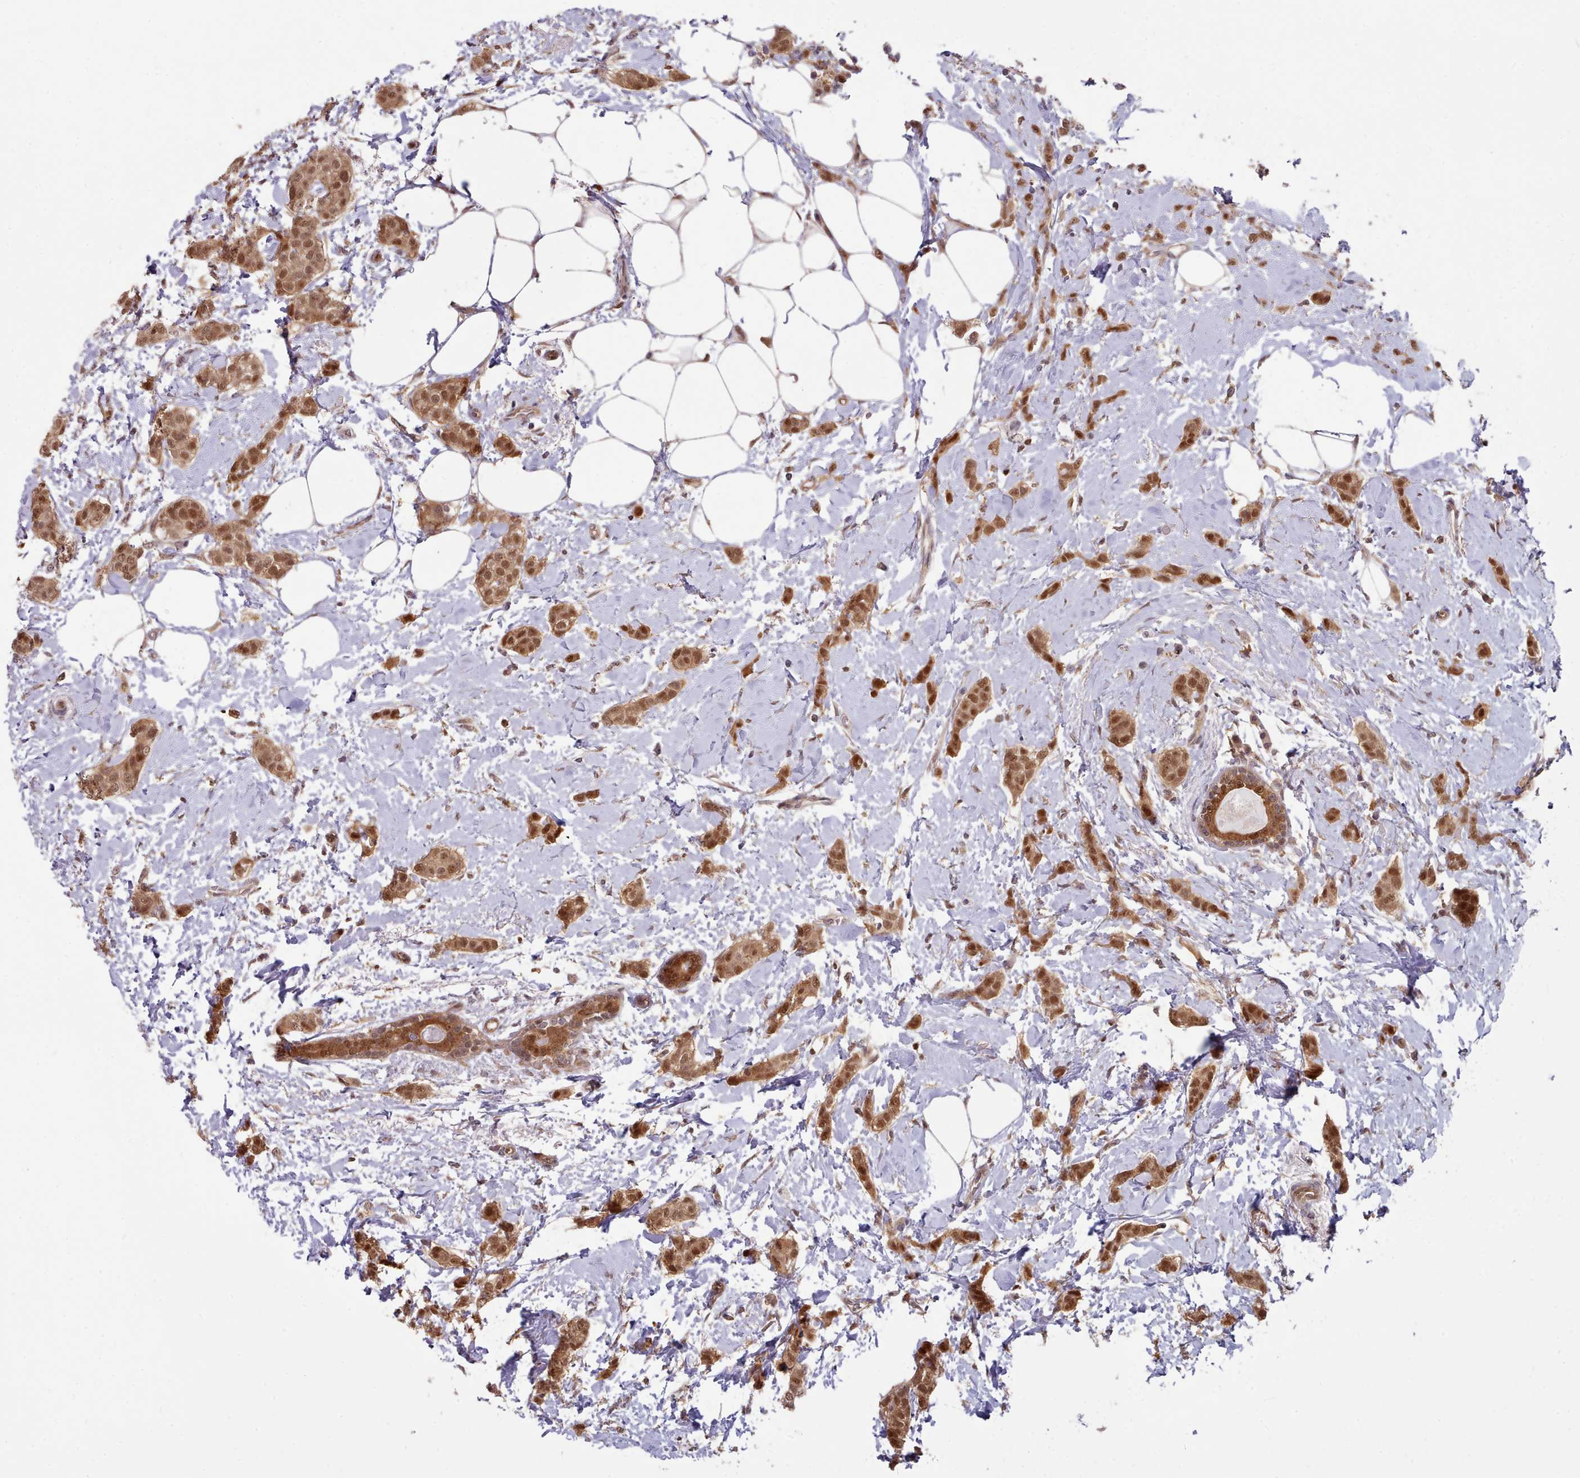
{"staining": {"intensity": "strong", "quantity": ">75%", "location": "cytoplasmic/membranous,nuclear"}, "tissue": "breast cancer", "cell_type": "Tumor cells", "image_type": "cancer", "snomed": [{"axis": "morphology", "description": "Duct carcinoma"}, {"axis": "topography", "description": "Breast"}], "caption": "A brown stain shows strong cytoplasmic/membranous and nuclear staining of a protein in human breast cancer (infiltrating ductal carcinoma) tumor cells.", "gene": "CES3", "patient": {"sex": "female", "age": 72}}